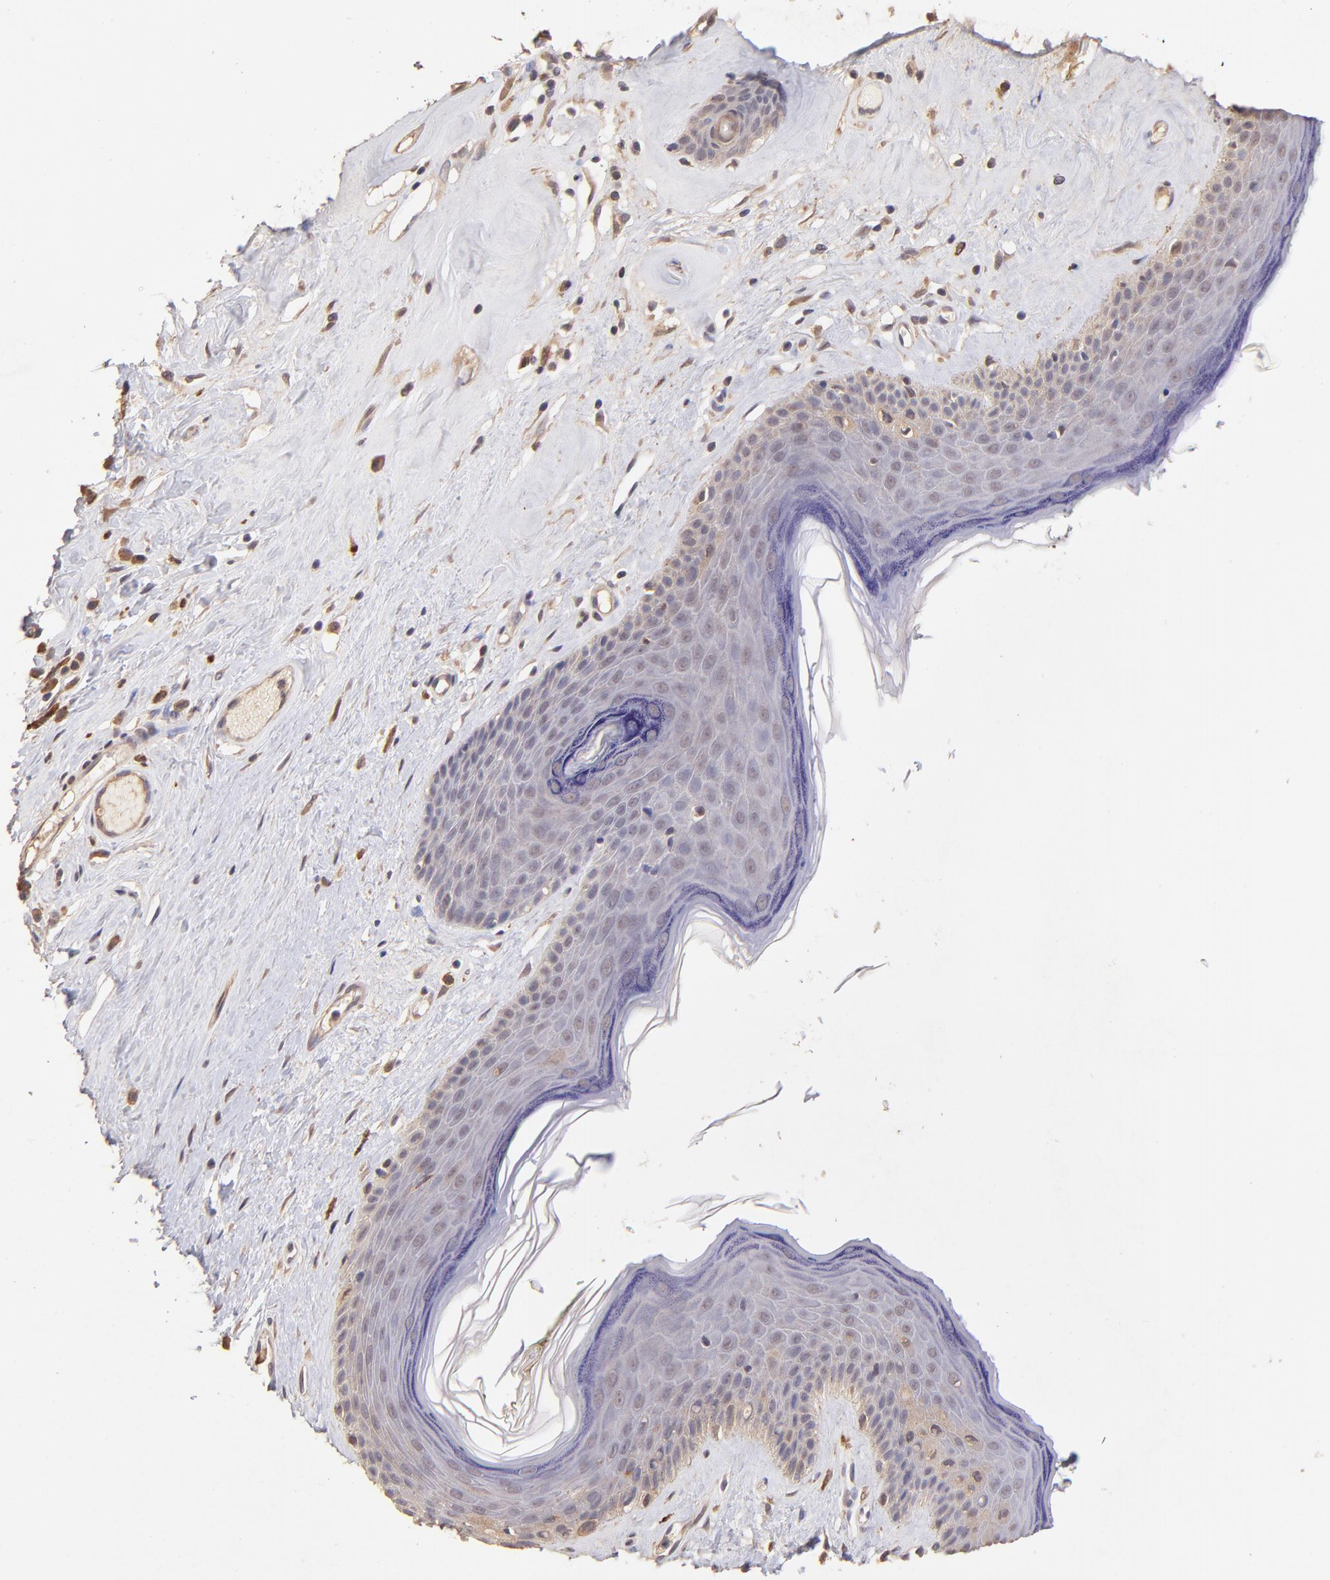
{"staining": {"intensity": "weak", "quantity": "25%-75%", "location": "nuclear"}, "tissue": "skin", "cell_type": "Epidermal cells", "image_type": "normal", "snomed": [{"axis": "morphology", "description": "Normal tissue, NOS"}, {"axis": "morphology", "description": "Inflammation, NOS"}, {"axis": "topography", "description": "Vulva"}], "caption": "Weak nuclear staining is present in approximately 25%-75% of epidermal cells in normal skin.", "gene": "RNASEL", "patient": {"sex": "female", "age": 84}}